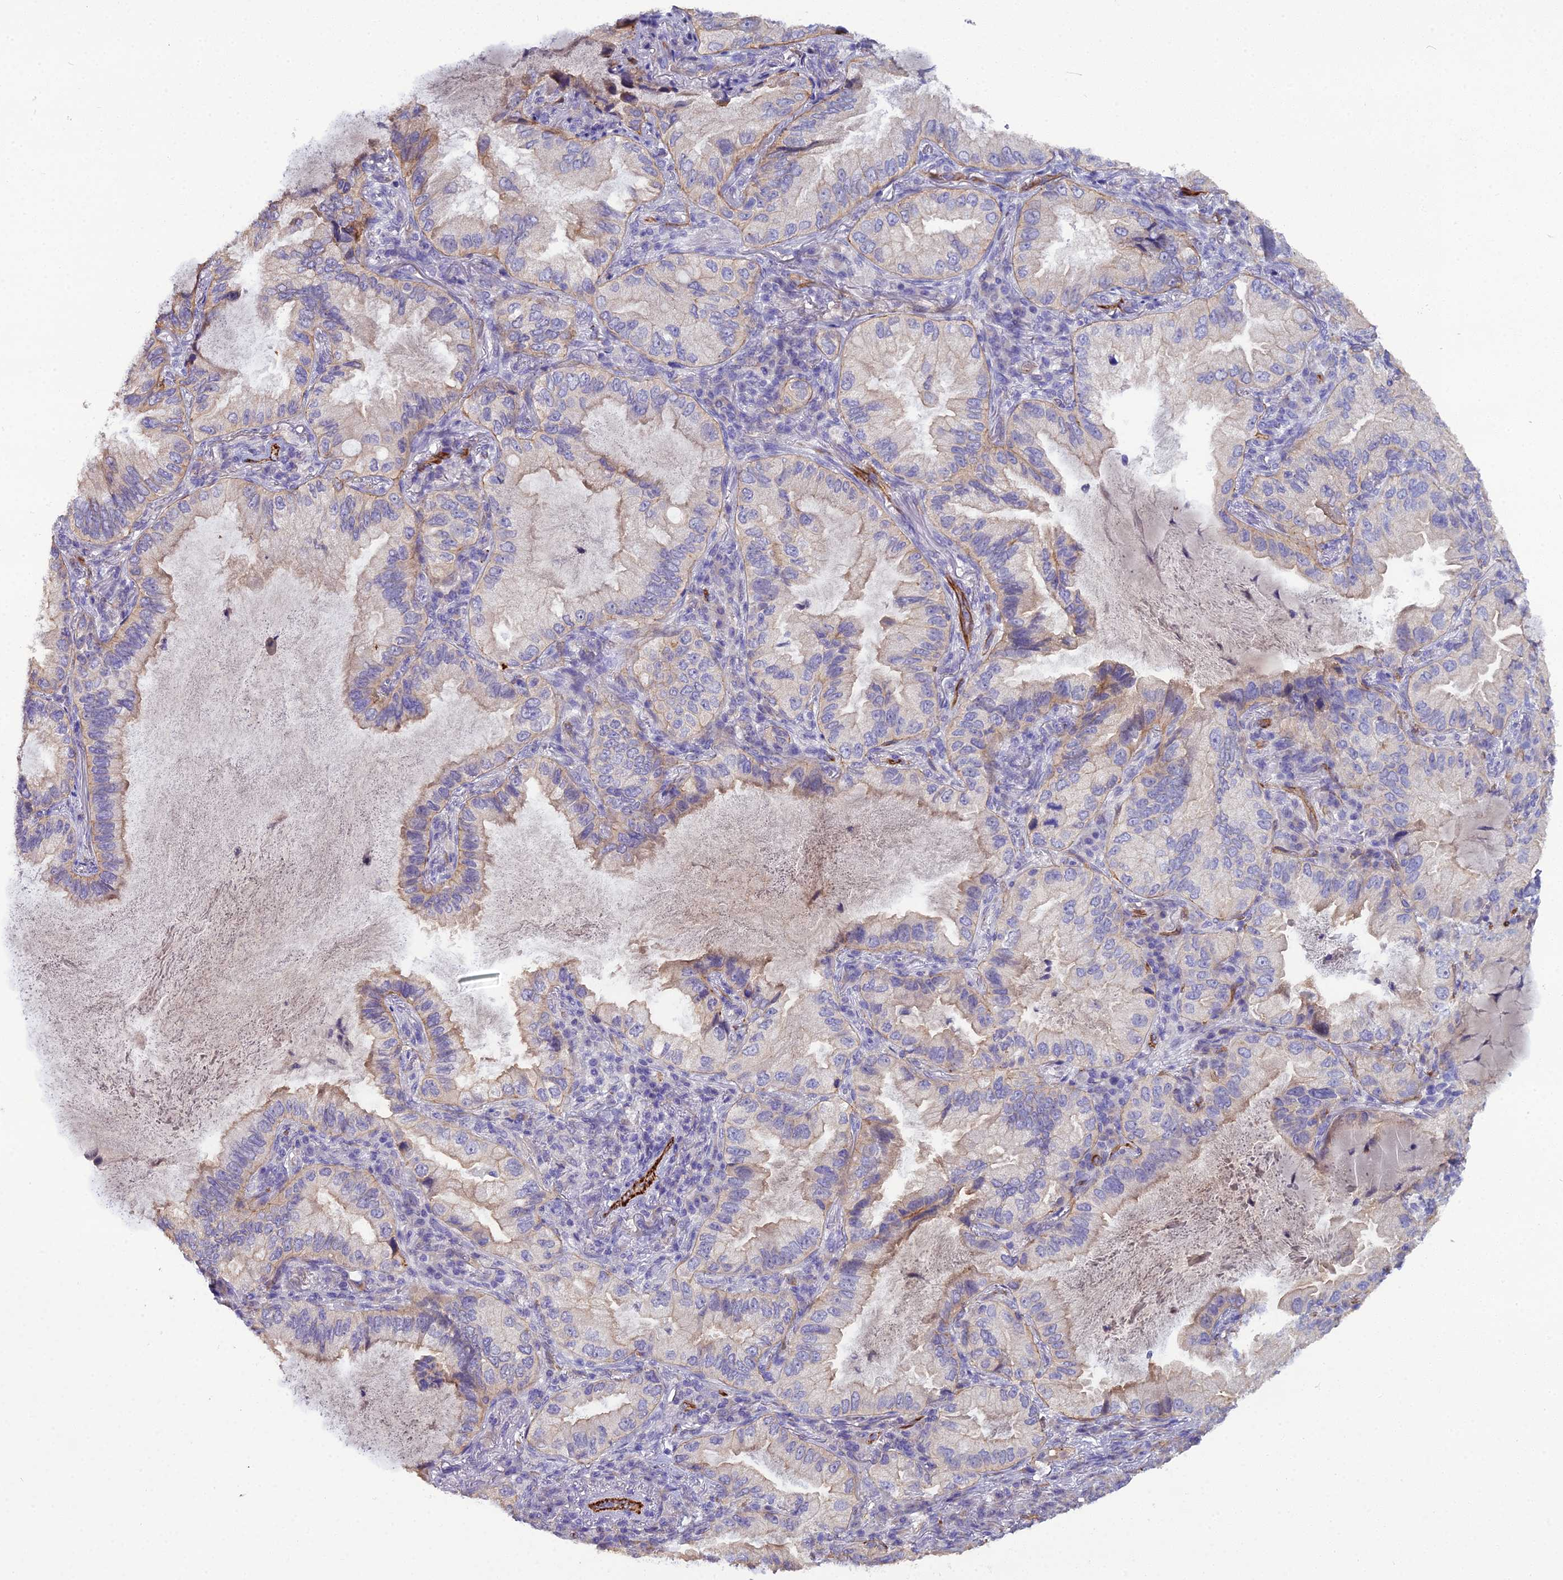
{"staining": {"intensity": "weak", "quantity": "<25%", "location": "cytoplasmic/membranous"}, "tissue": "lung cancer", "cell_type": "Tumor cells", "image_type": "cancer", "snomed": [{"axis": "morphology", "description": "Adenocarcinoma, NOS"}, {"axis": "topography", "description": "Lung"}], "caption": "Image shows no significant protein positivity in tumor cells of lung cancer (adenocarcinoma). Brightfield microscopy of IHC stained with DAB (3,3'-diaminobenzidine) (brown) and hematoxylin (blue), captured at high magnification.", "gene": "CFAP47", "patient": {"sex": "female", "age": 69}}